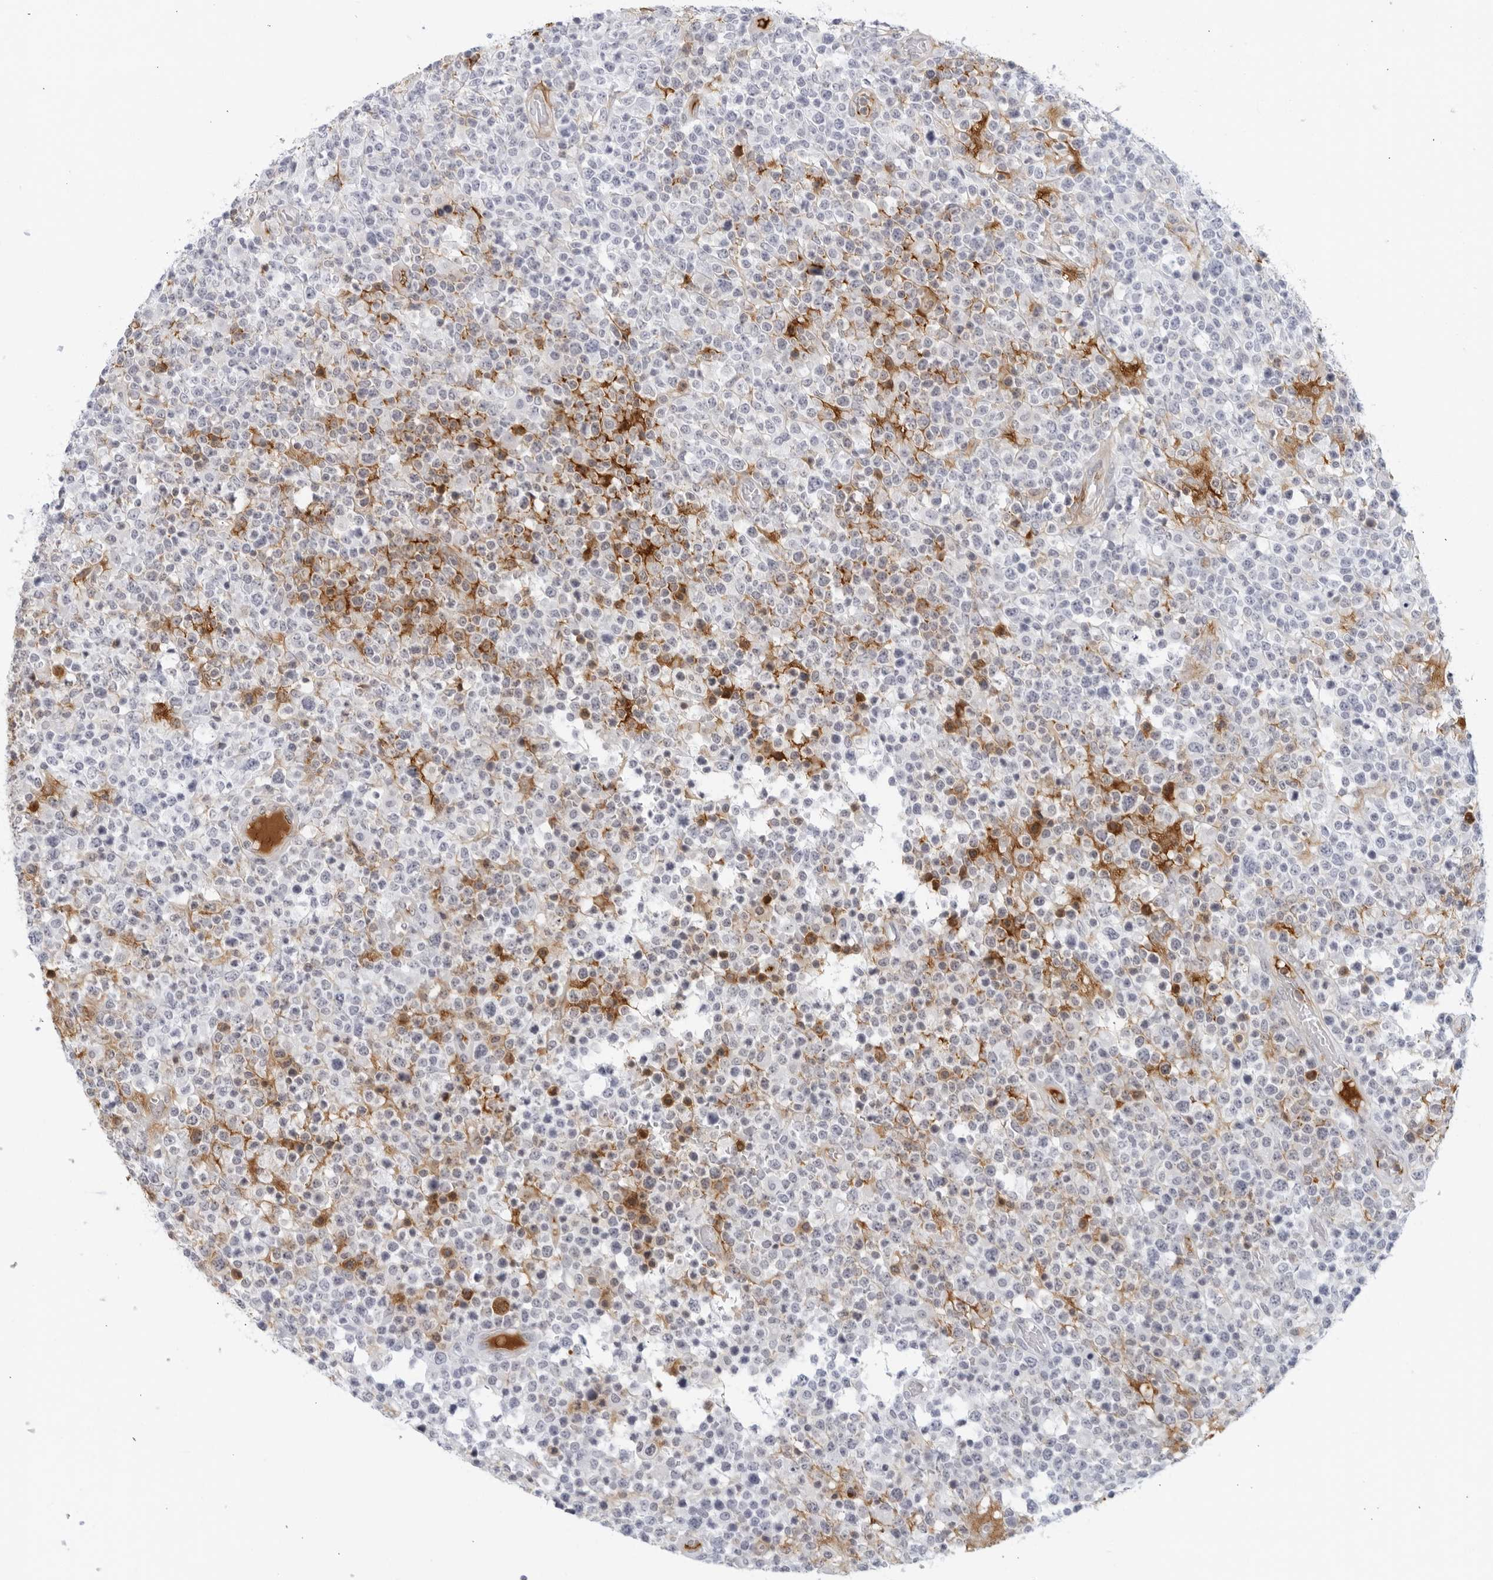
{"staining": {"intensity": "negative", "quantity": "none", "location": "none"}, "tissue": "lymphoma", "cell_type": "Tumor cells", "image_type": "cancer", "snomed": [{"axis": "morphology", "description": "Malignant lymphoma, non-Hodgkin's type, High grade"}, {"axis": "topography", "description": "Colon"}], "caption": "Histopathology image shows no protein positivity in tumor cells of lymphoma tissue.", "gene": "FGG", "patient": {"sex": "female", "age": 53}}